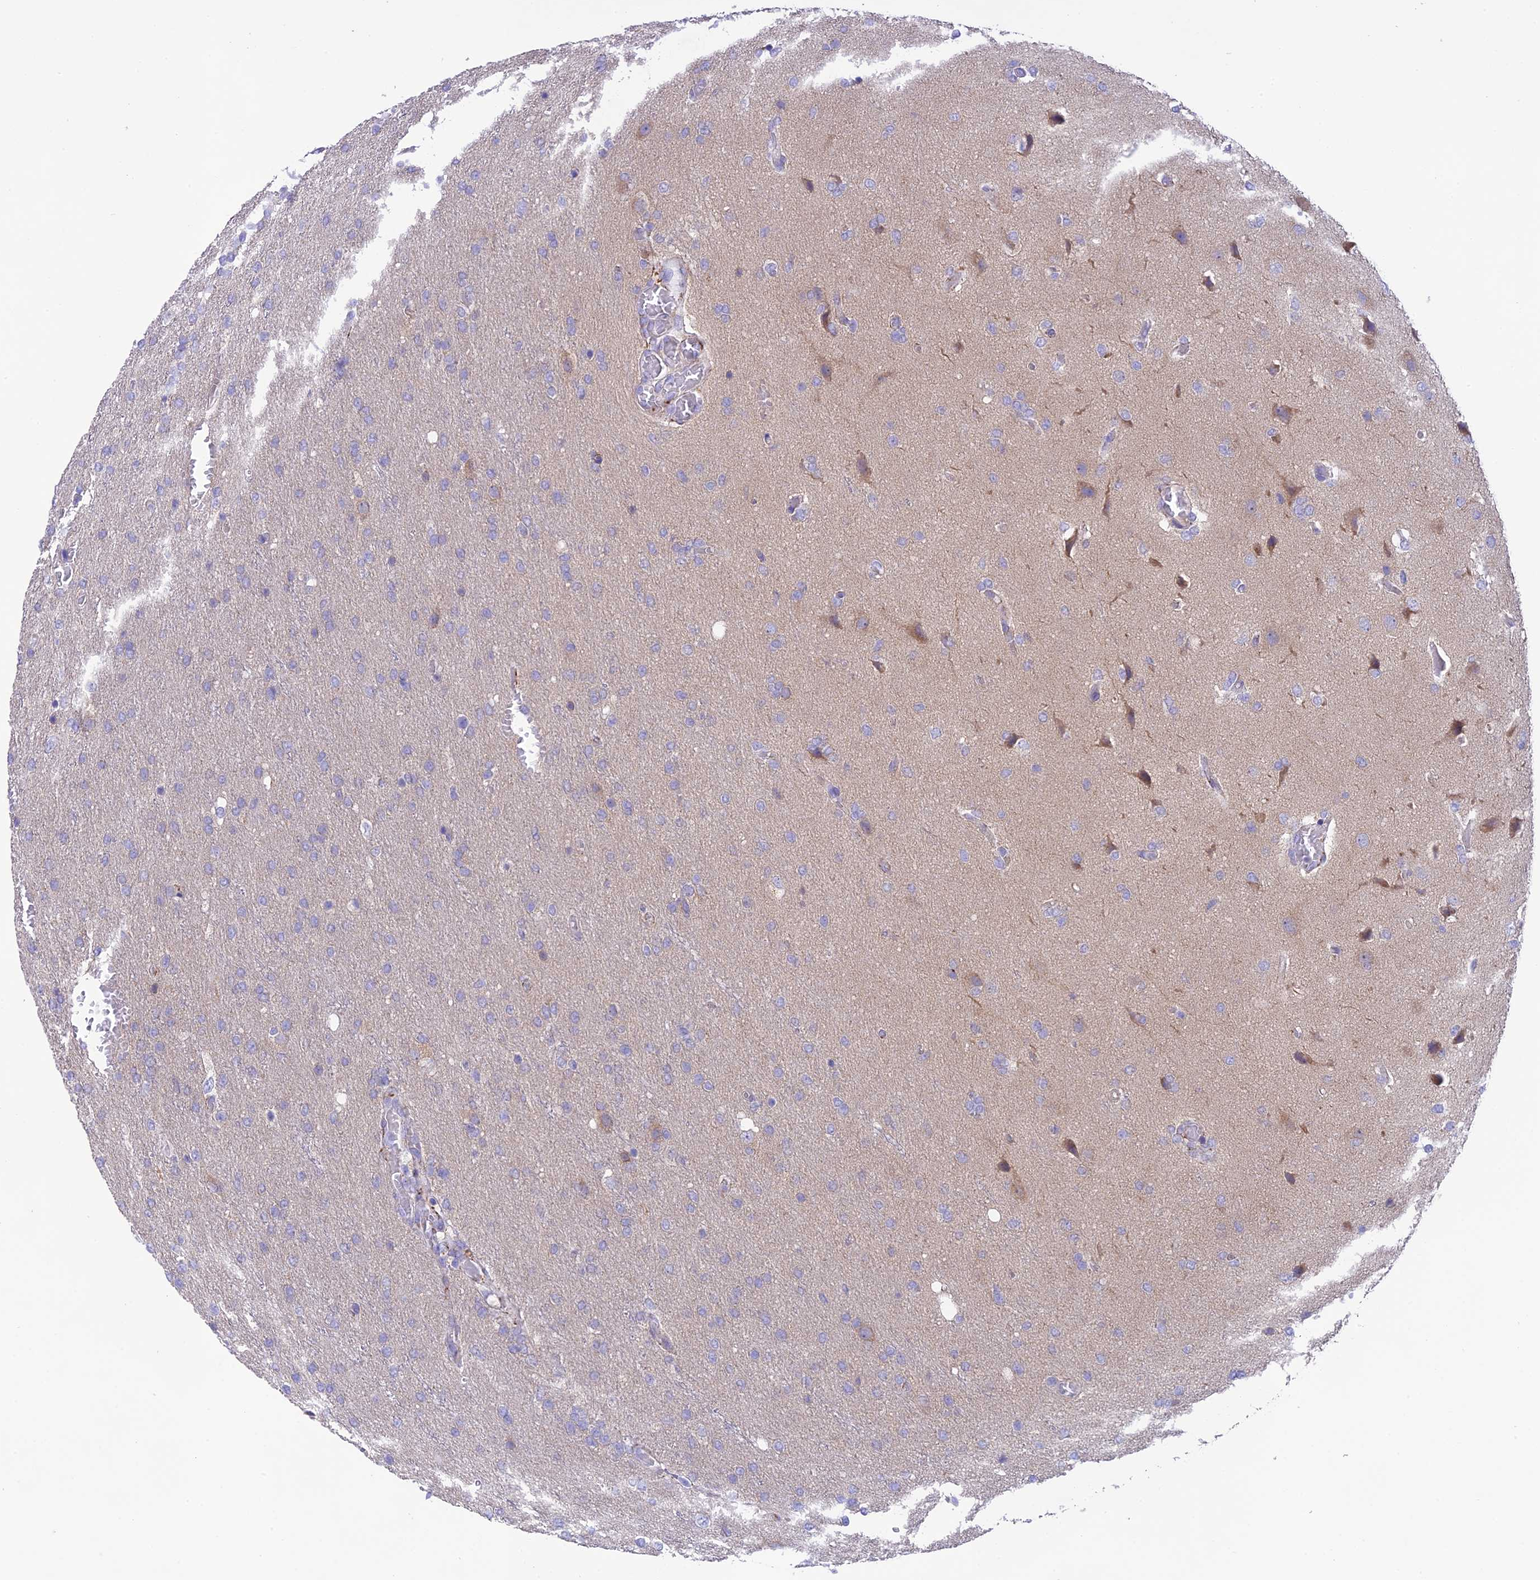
{"staining": {"intensity": "negative", "quantity": "none", "location": "none"}, "tissue": "glioma", "cell_type": "Tumor cells", "image_type": "cancer", "snomed": [{"axis": "morphology", "description": "Glioma, malignant, High grade"}, {"axis": "topography", "description": "Brain"}], "caption": "Immunohistochemistry (IHC) histopathology image of neoplastic tissue: malignant high-grade glioma stained with DAB shows no significant protein staining in tumor cells.", "gene": "HSD17B2", "patient": {"sex": "female", "age": 74}}